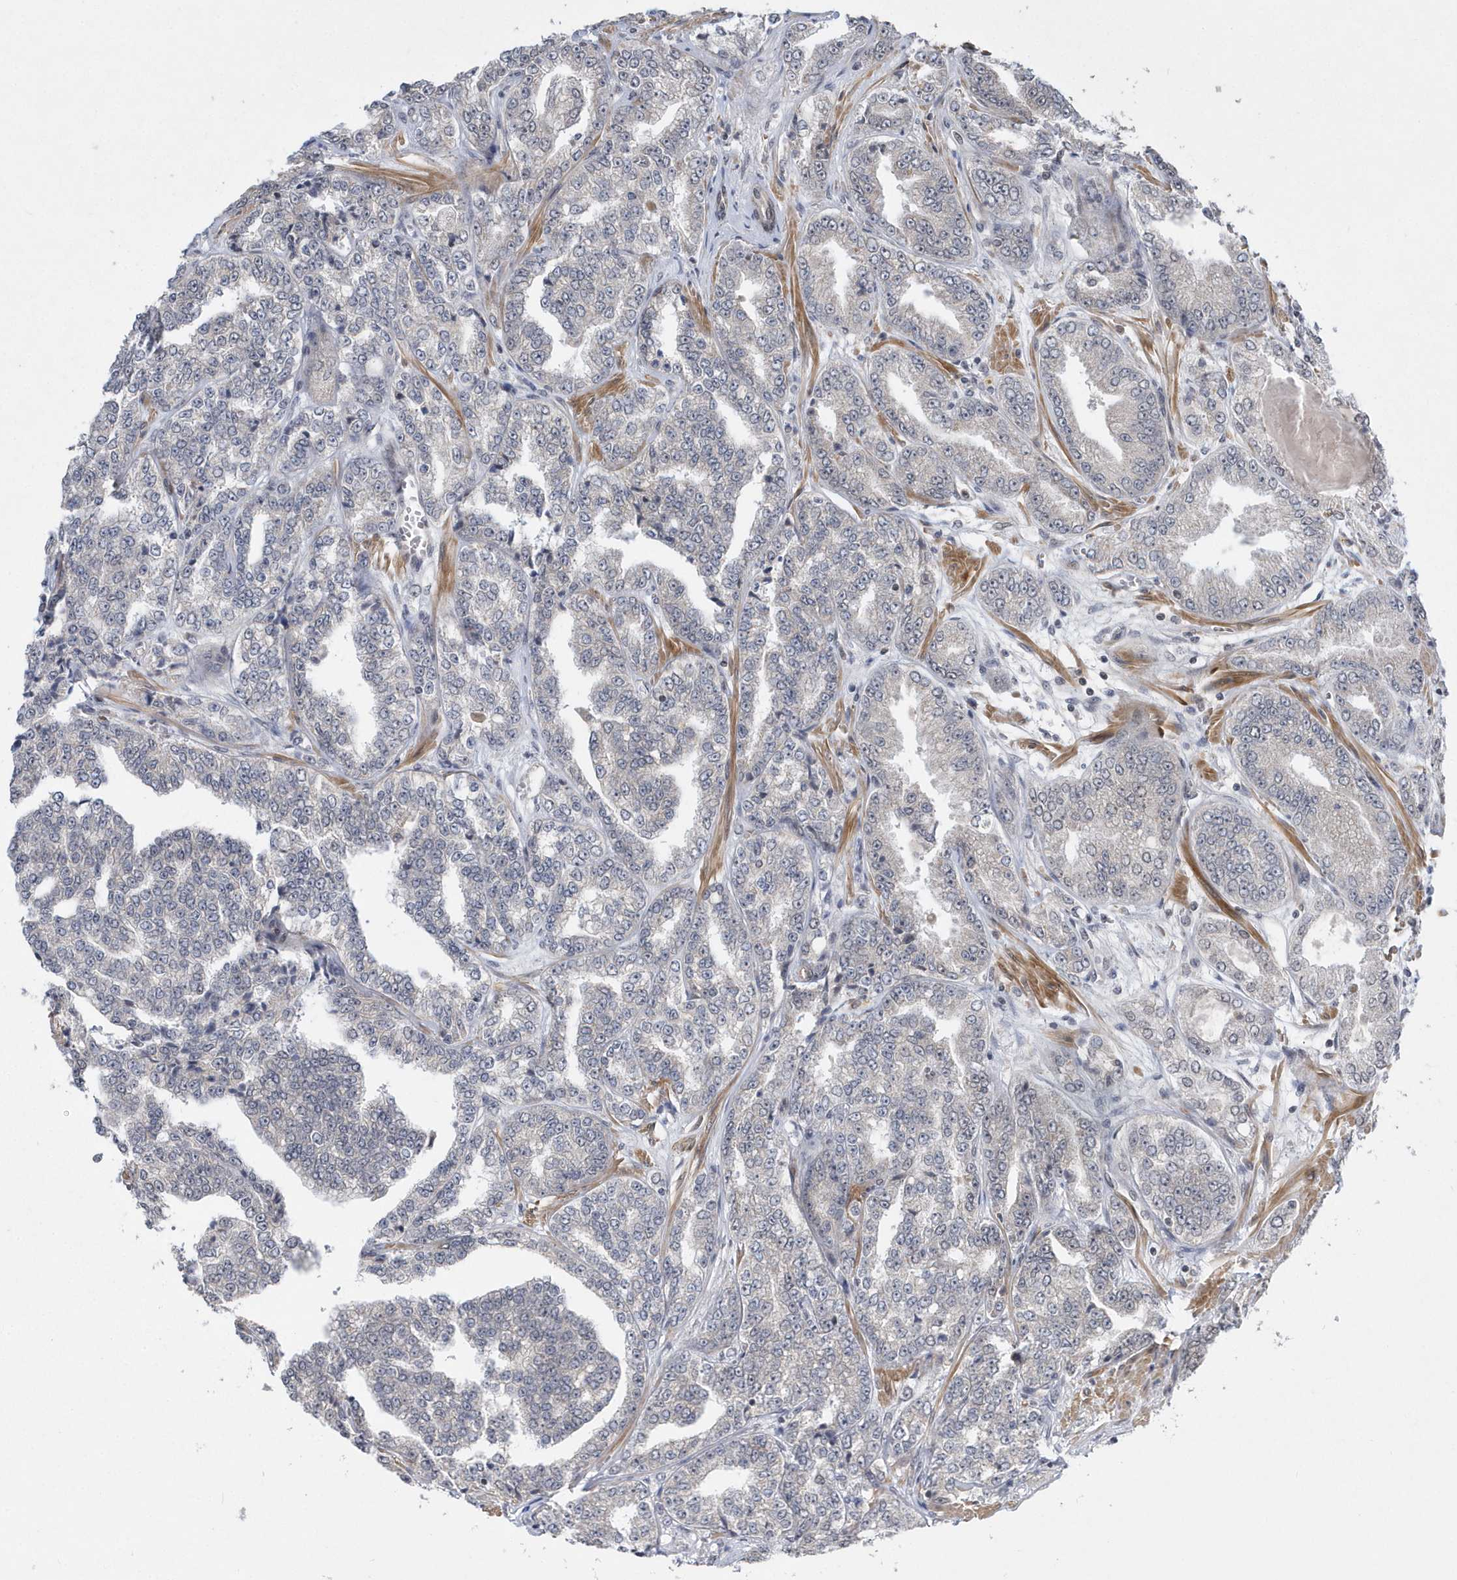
{"staining": {"intensity": "negative", "quantity": "none", "location": "none"}, "tissue": "prostate cancer", "cell_type": "Tumor cells", "image_type": "cancer", "snomed": [{"axis": "morphology", "description": "Adenocarcinoma, High grade"}, {"axis": "topography", "description": "Prostate"}], "caption": "Photomicrograph shows no protein expression in tumor cells of prostate cancer tissue.", "gene": "MXI1", "patient": {"sex": "male", "age": 71}}